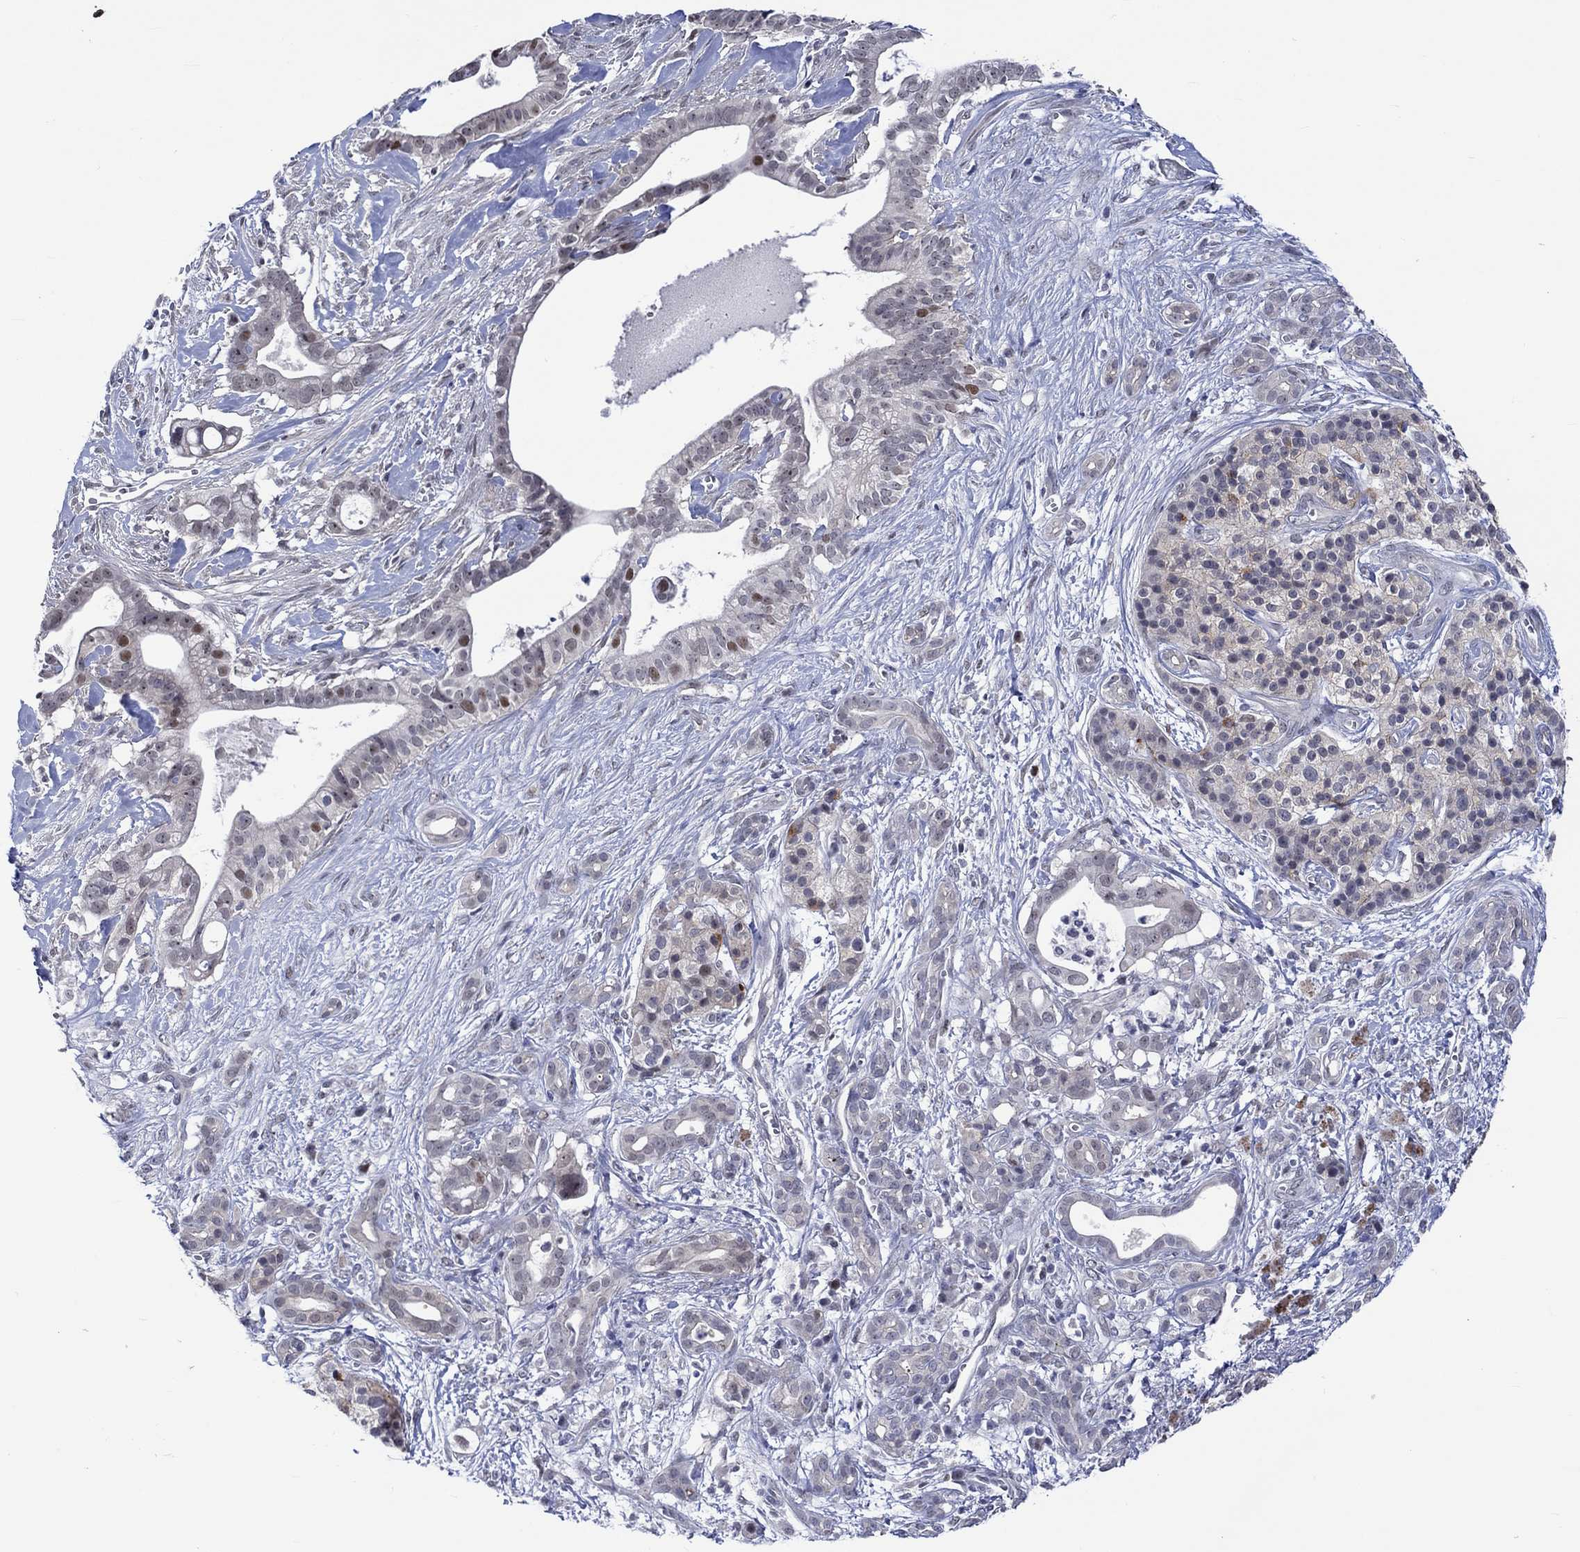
{"staining": {"intensity": "moderate", "quantity": "<25%", "location": "nuclear"}, "tissue": "pancreatic cancer", "cell_type": "Tumor cells", "image_type": "cancer", "snomed": [{"axis": "morphology", "description": "Adenocarcinoma, NOS"}, {"axis": "topography", "description": "Pancreas"}], "caption": "Immunohistochemistry (DAB) staining of pancreatic adenocarcinoma reveals moderate nuclear protein staining in about <25% of tumor cells.", "gene": "E2F8", "patient": {"sex": "male", "age": 61}}